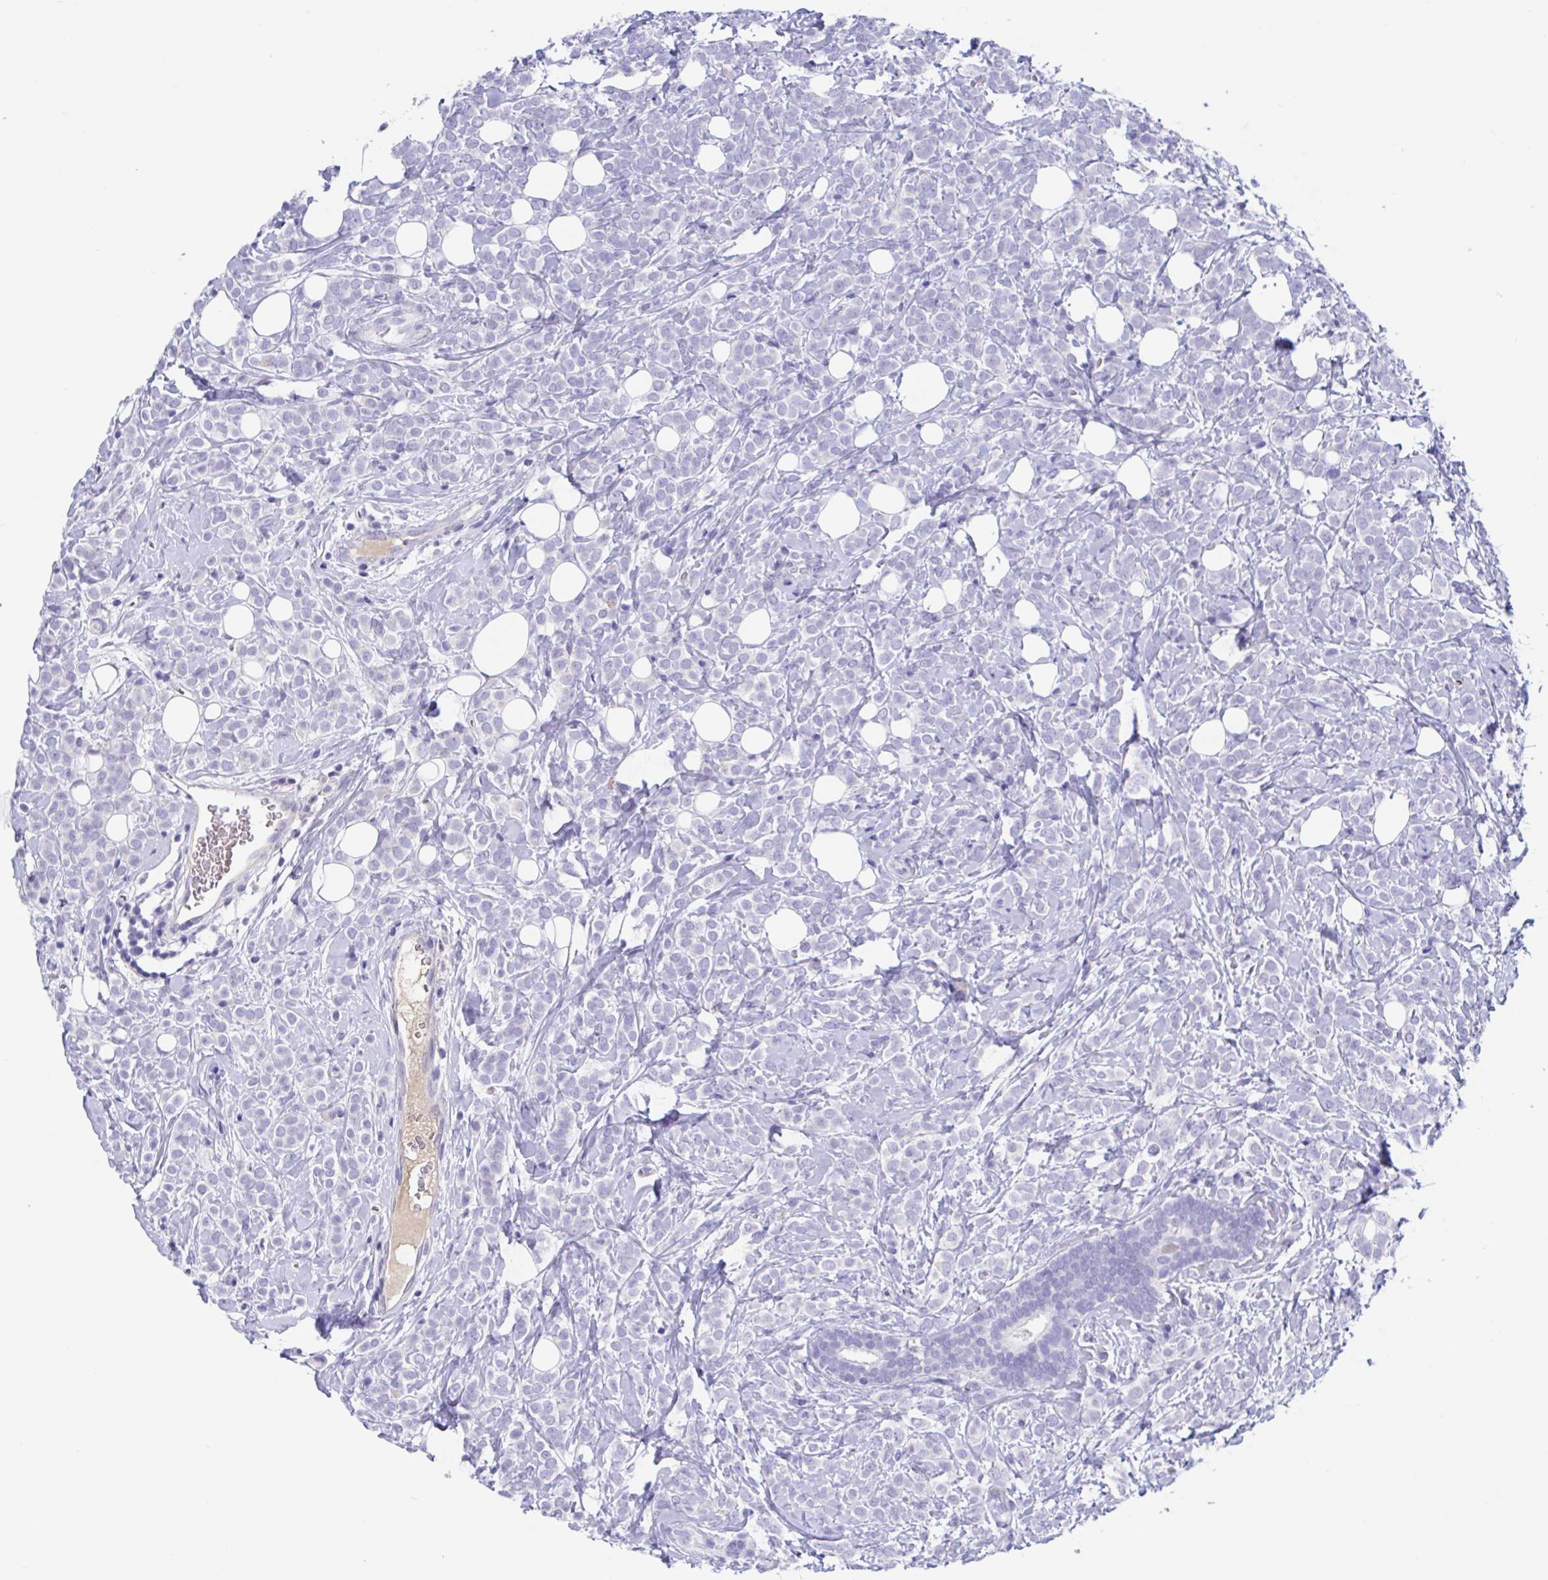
{"staining": {"intensity": "negative", "quantity": "none", "location": "none"}, "tissue": "breast cancer", "cell_type": "Tumor cells", "image_type": "cancer", "snomed": [{"axis": "morphology", "description": "Lobular carcinoma"}, {"axis": "topography", "description": "Breast"}], "caption": "Photomicrograph shows no protein positivity in tumor cells of breast cancer tissue.", "gene": "ZNHIT2", "patient": {"sex": "female", "age": 49}}